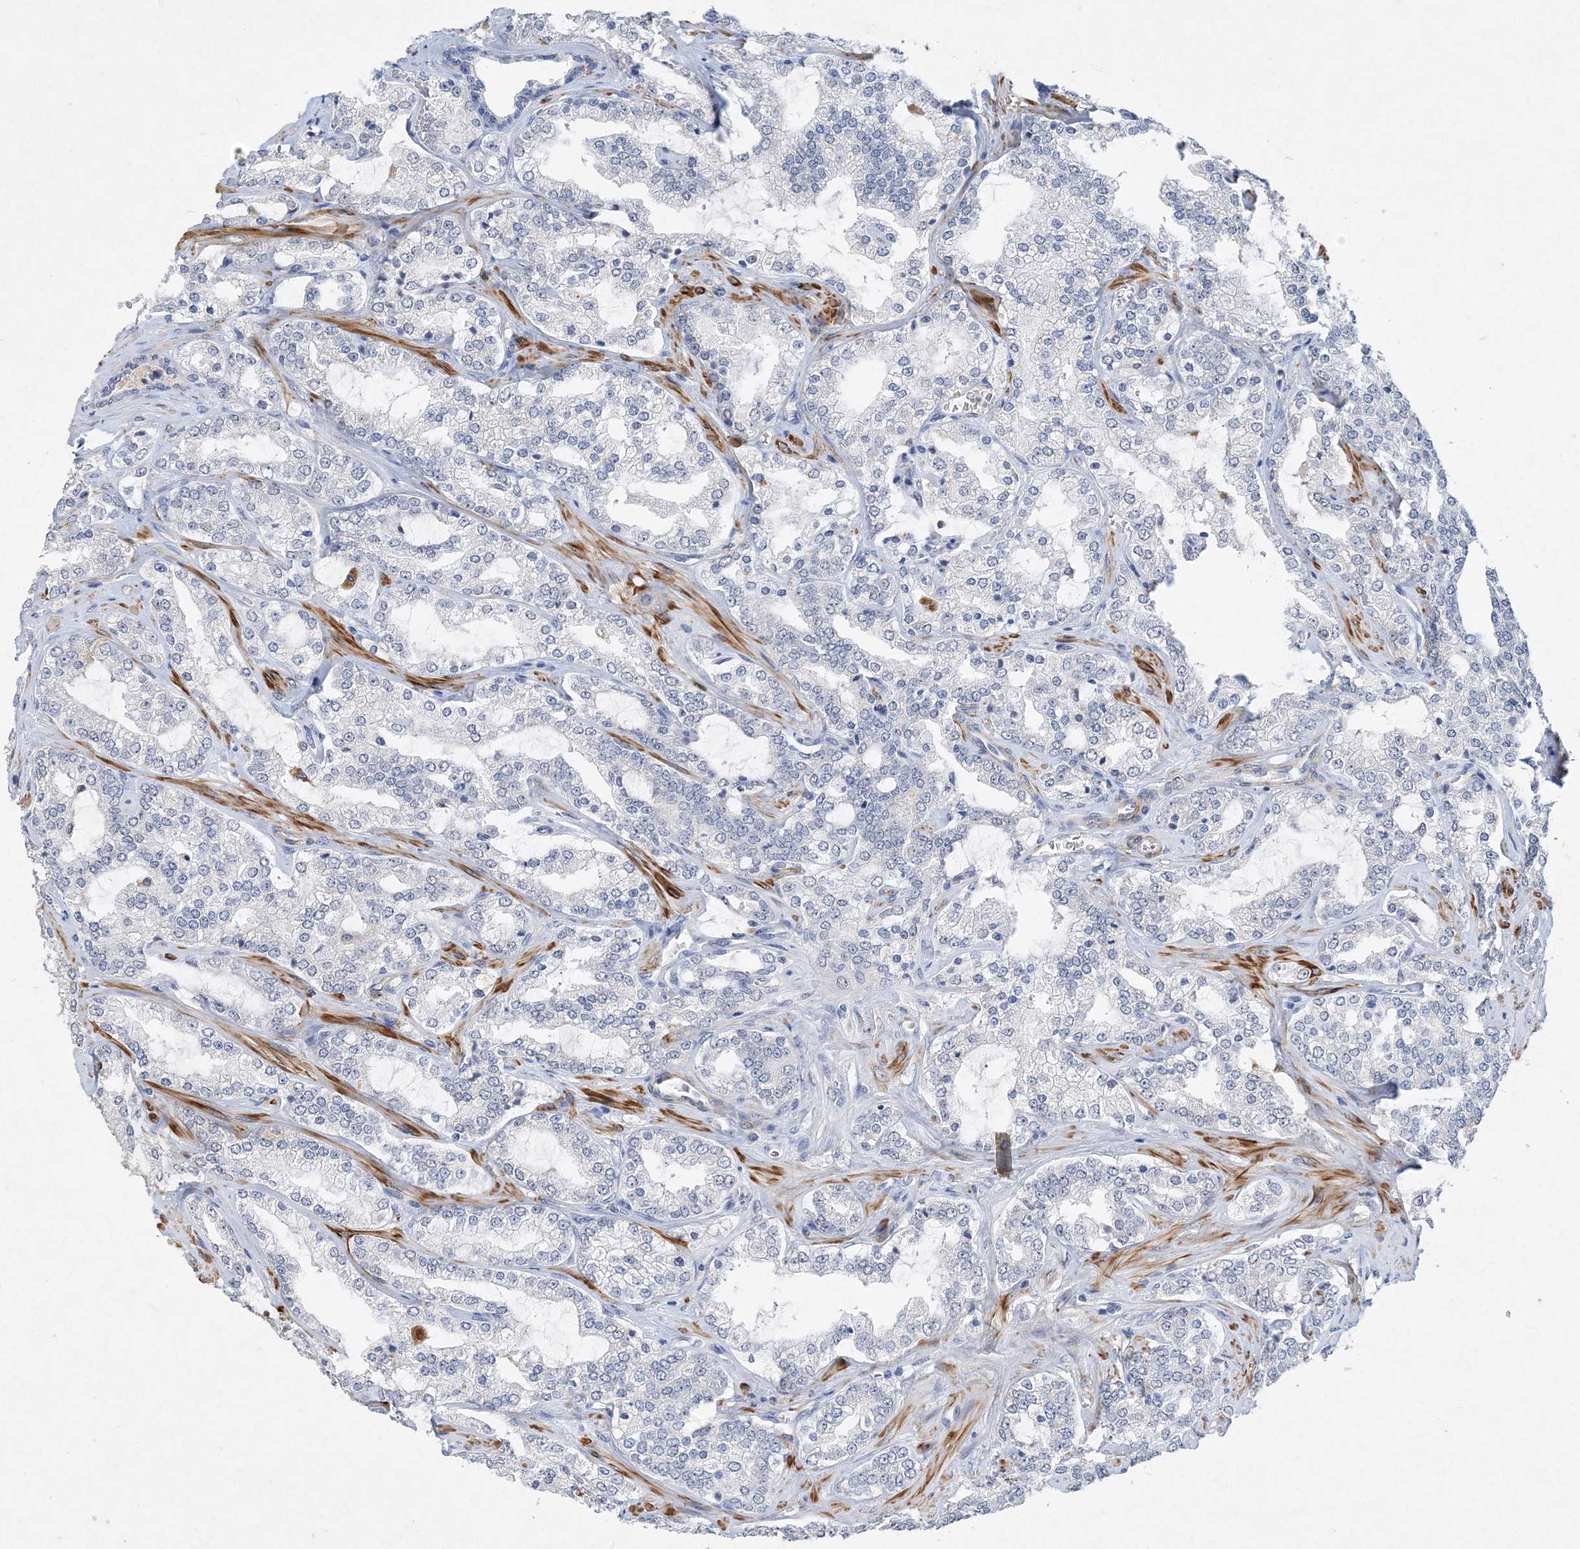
{"staining": {"intensity": "negative", "quantity": "none", "location": "none"}, "tissue": "prostate cancer", "cell_type": "Tumor cells", "image_type": "cancer", "snomed": [{"axis": "morphology", "description": "Adenocarcinoma, High grade"}, {"axis": "topography", "description": "Prostate"}], "caption": "Immunohistochemical staining of prostate cancer displays no significant expression in tumor cells.", "gene": "C11orf58", "patient": {"sex": "male", "age": 64}}